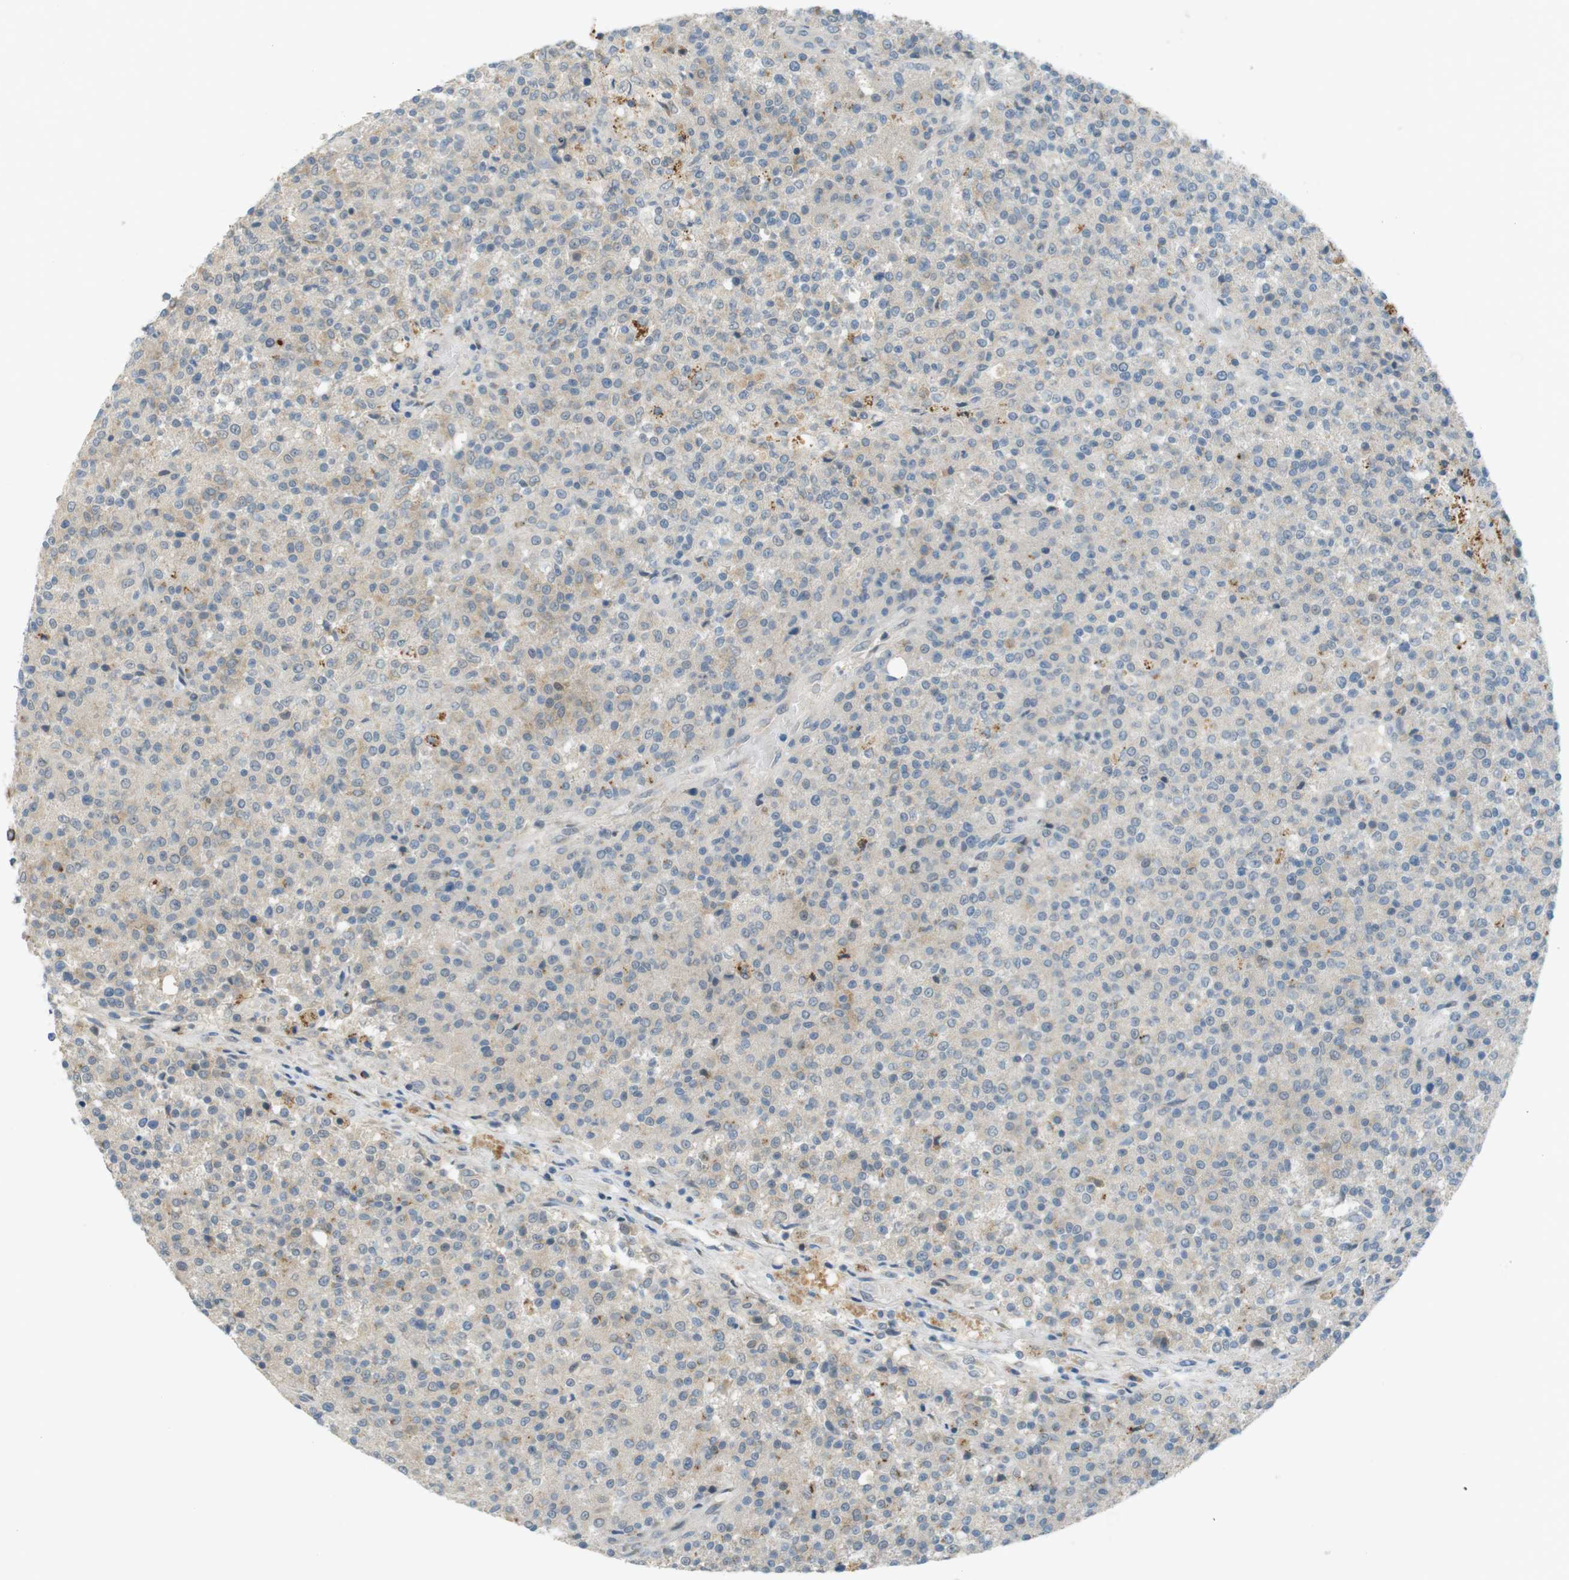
{"staining": {"intensity": "weak", "quantity": ">75%", "location": "cytoplasmic/membranous"}, "tissue": "testis cancer", "cell_type": "Tumor cells", "image_type": "cancer", "snomed": [{"axis": "morphology", "description": "Seminoma, NOS"}, {"axis": "topography", "description": "Testis"}], "caption": "IHC micrograph of neoplastic tissue: testis seminoma stained using IHC displays low levels of weak protein expression localized specifically in the cytoplasmic/membranous of tumor cells, appearing as a cytoplasmic/membranous brown color.", "gene": "UGT8", "patient": {"sex": "male", "age": 59}}